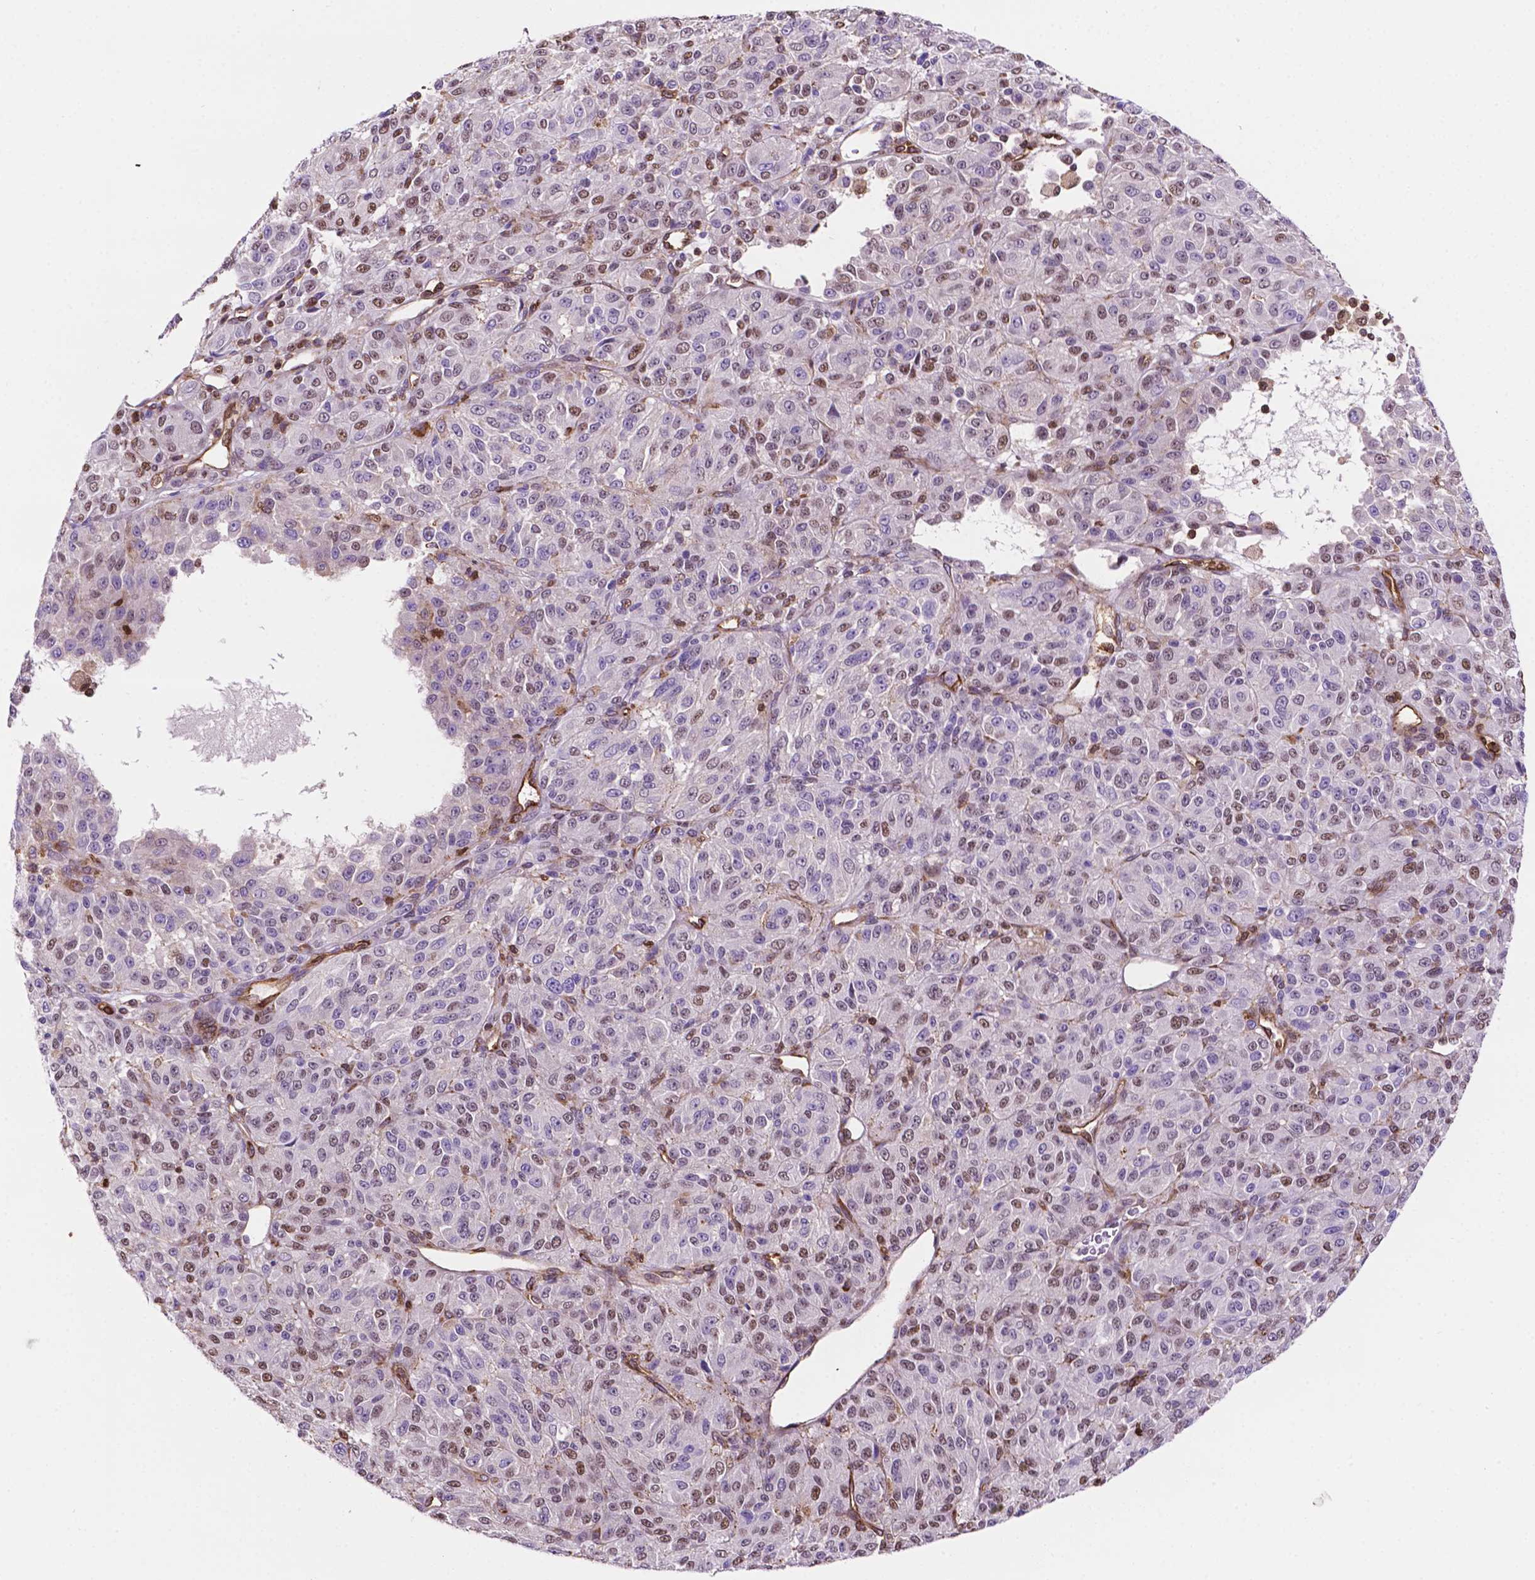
{"staining": {"intensity": "moderate", "quantity": "25%-75%", "location": "nuclear"}, "tissue": "melanoma", "cell_type": "Tumor cells", "image_type": "cancer", "snomed": [{"axis": "morphology", "description": "Malignant melanoma, Metastatic site"}, {"axis": "topography", "description": "Brain"}], "caption": "A brown stain highlights moderate nuclear expression of a protein in malignant melanoma (metastatic site) tumor cells.", "gene": "DCN", "patient": {"sex": "female", "age": 56}}